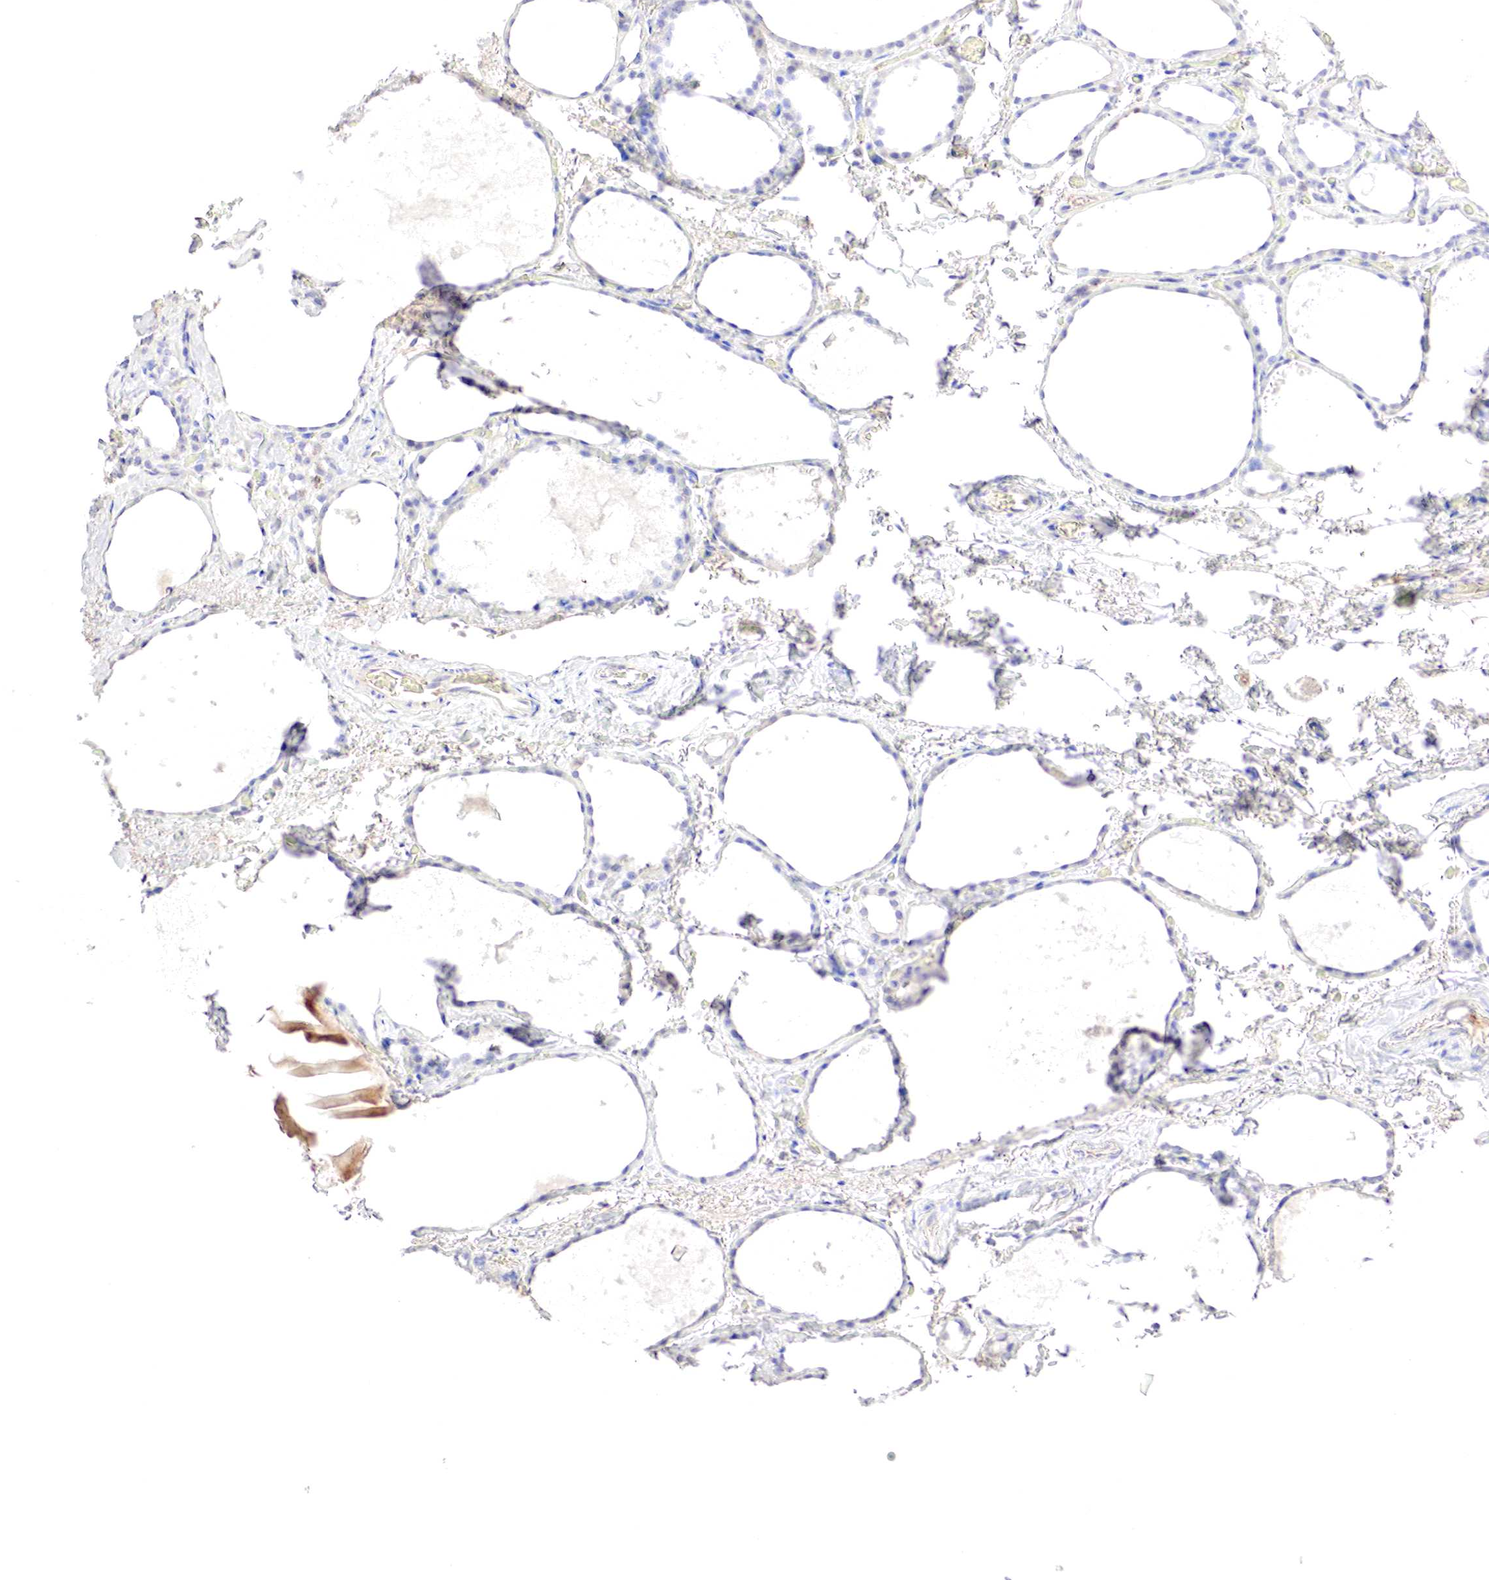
{"staining": {"intensity": "negative", "quantity": "none", "location": "none"}, "tissue": "thyroid gland", "cell_type": "Glandular cells", "image_type": "normal", "snomed": [{"axis": "morphology", "description": "Normal tissue, NOS"}, {"axis": "topography", "description": "Thyroid gland"}], "caption": "A micrograph of thyroid gland stained for a protein reveals no brown staining in glandular cells. (Brightfield microscopy of DAB immunohistochemistry (IHC) at high magnification).", "gene": "GATA1", "patient": {"sex": "male", "age": 76}}